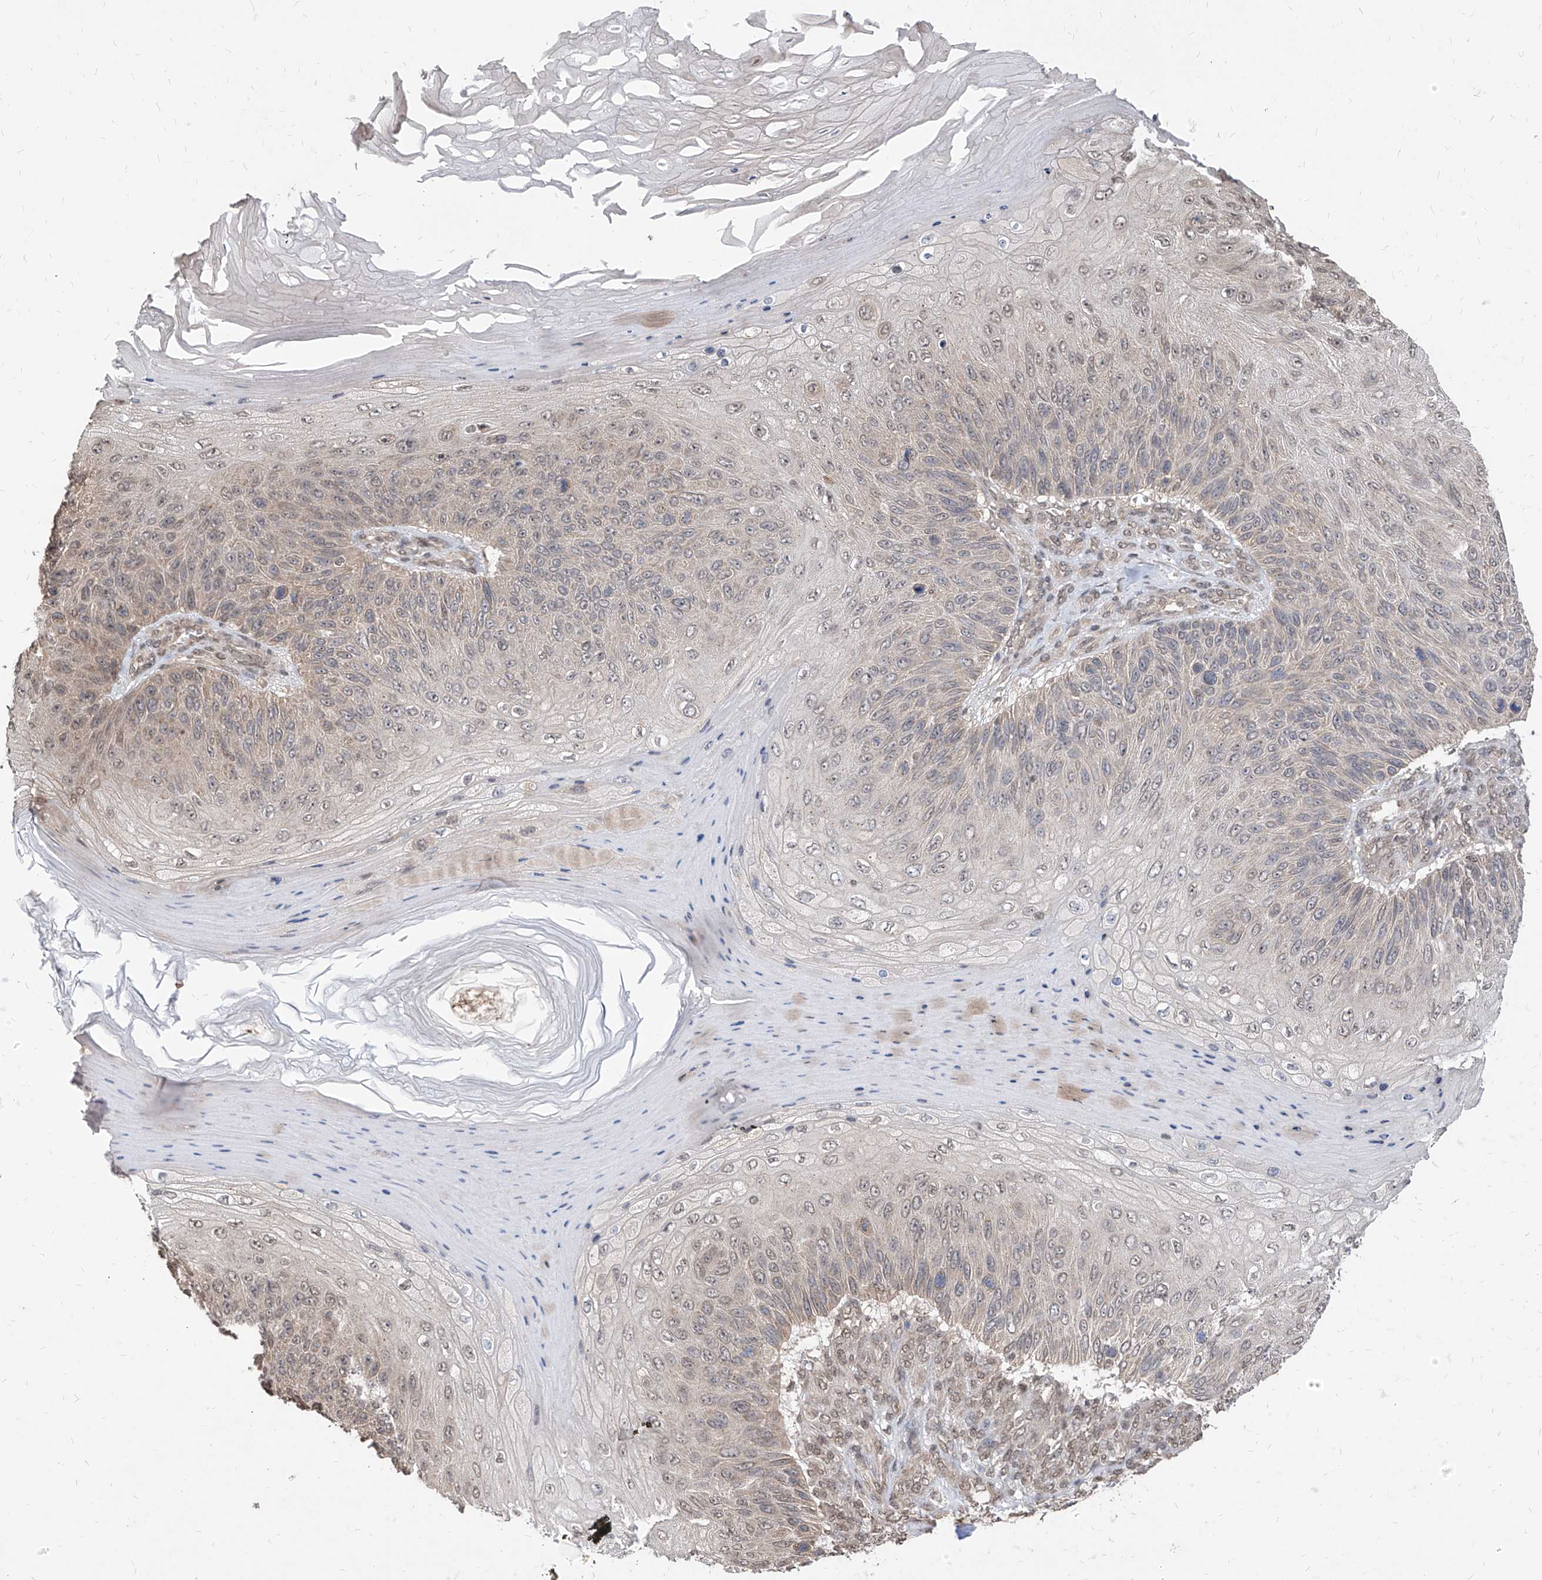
{"staining": {"intensity": "negative", "quantity": "none", "location": "none"}, "tissue": "skin cancer", "cell_type": "Tumor cells", "image_type": "cancer", "snomed": [{"axis": "morphology", "description": "Squamous cell carcinoma, NOS"}, {"axis": "topography", "description": "Skin"}], "caption": "The micrograph exhibits no significant expression in tumor cells of skin cancer (squamous cell carcinoma). (Brightfield microscopy of DAB IHC at high magnification).", "gene": "C8orf82", "patient": {"sex": "female", "age": 88}}